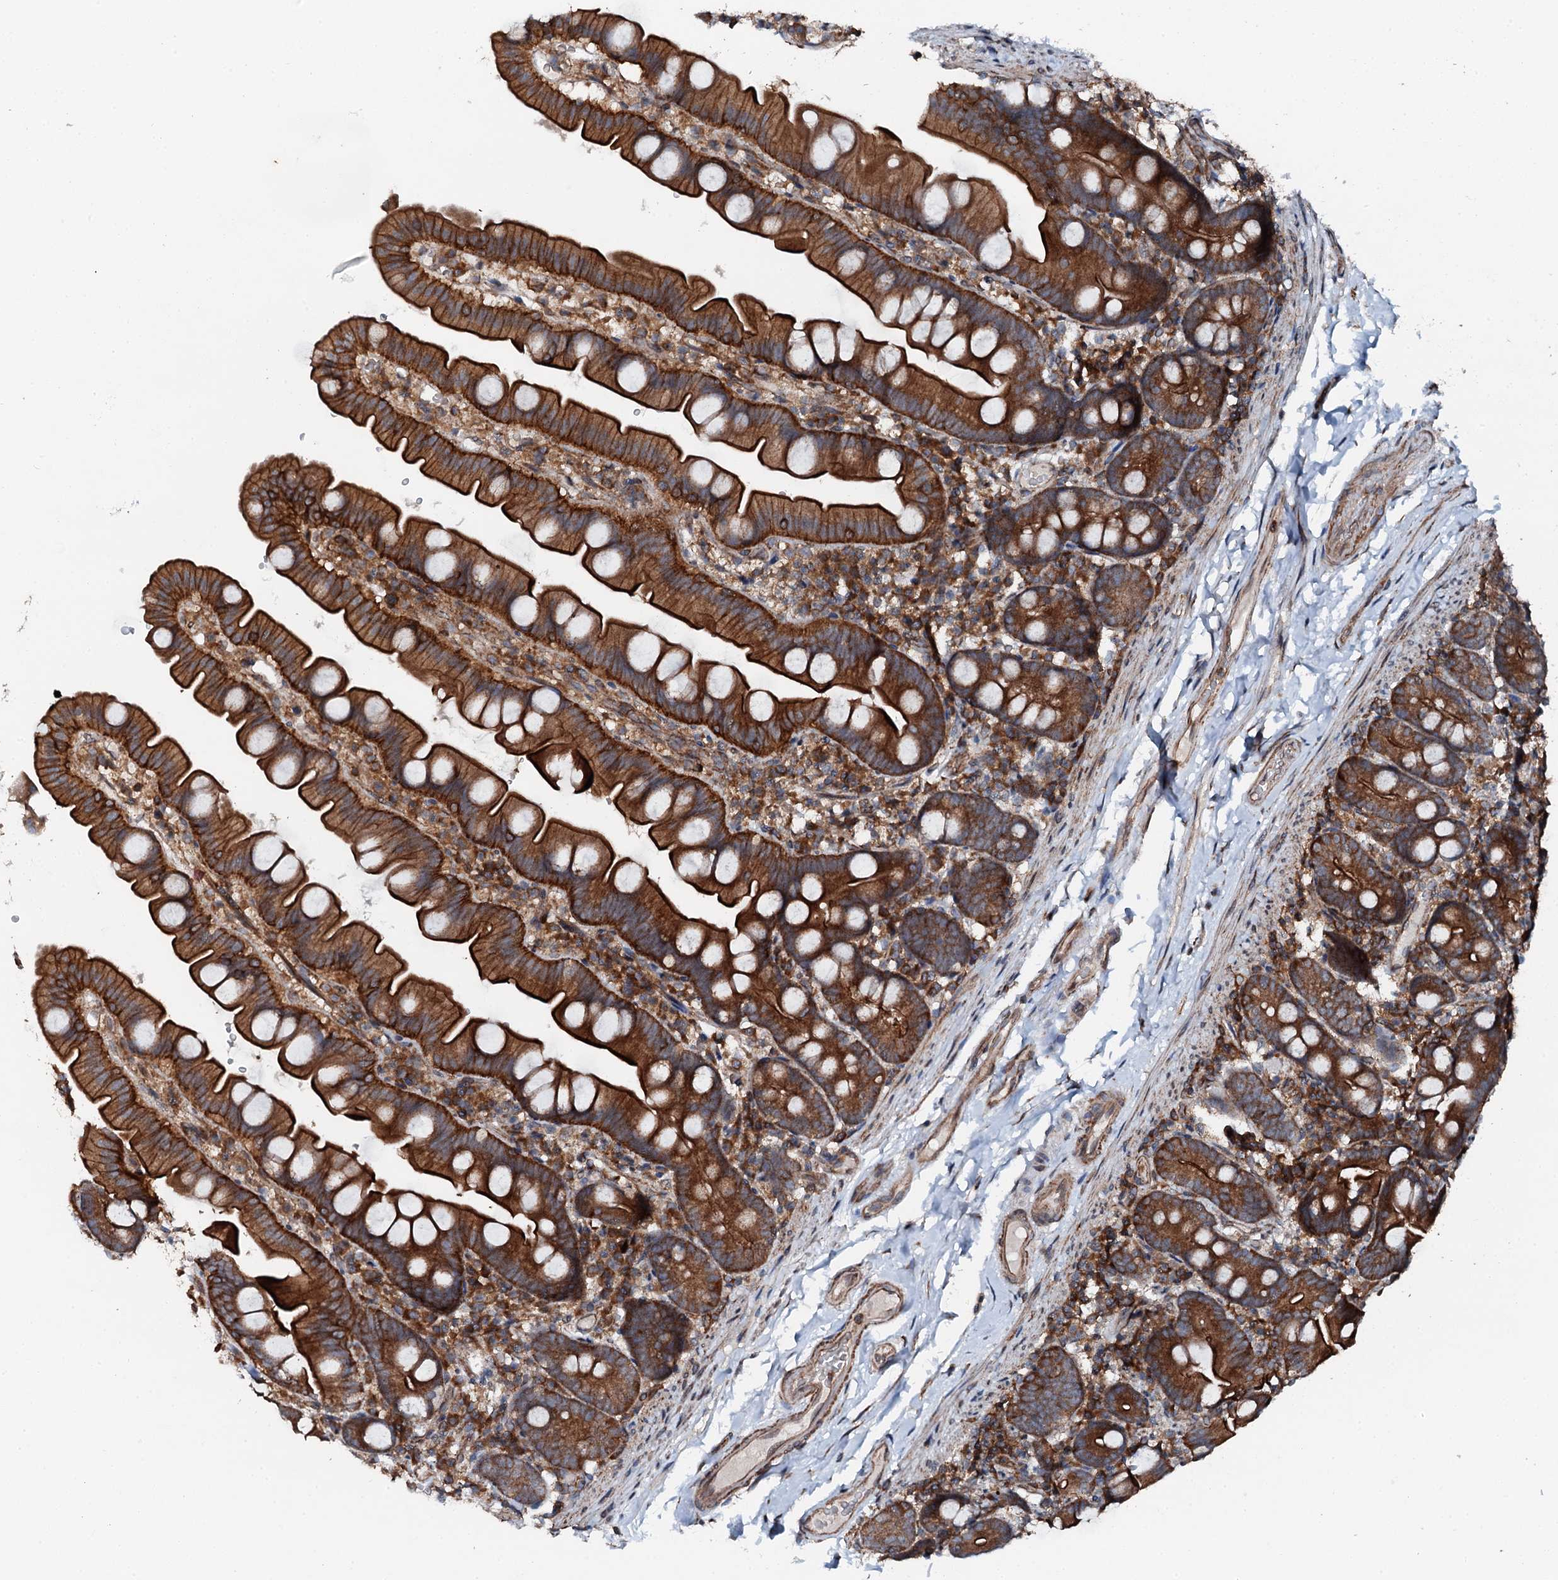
{"staining": {"intensity": "strong", "quantity": ">75%", "location": "cytoplasmic/membranous"}, "tissue": "small intestine", "cell_type": "Glandular cells", "image_type": "normal", "snomed": [{"axis": "morphology", "description": "Normal tissue, NOS"}, {"axis": "topography", "description": "Small intestine"}], "caption": "Protein analysis of benign small intestine displays strong cytoplasmic/membranous positivity in about >75% of glandular cells.", "gene": "EDC4", "patient": {"sex": "female", "age": 68}}